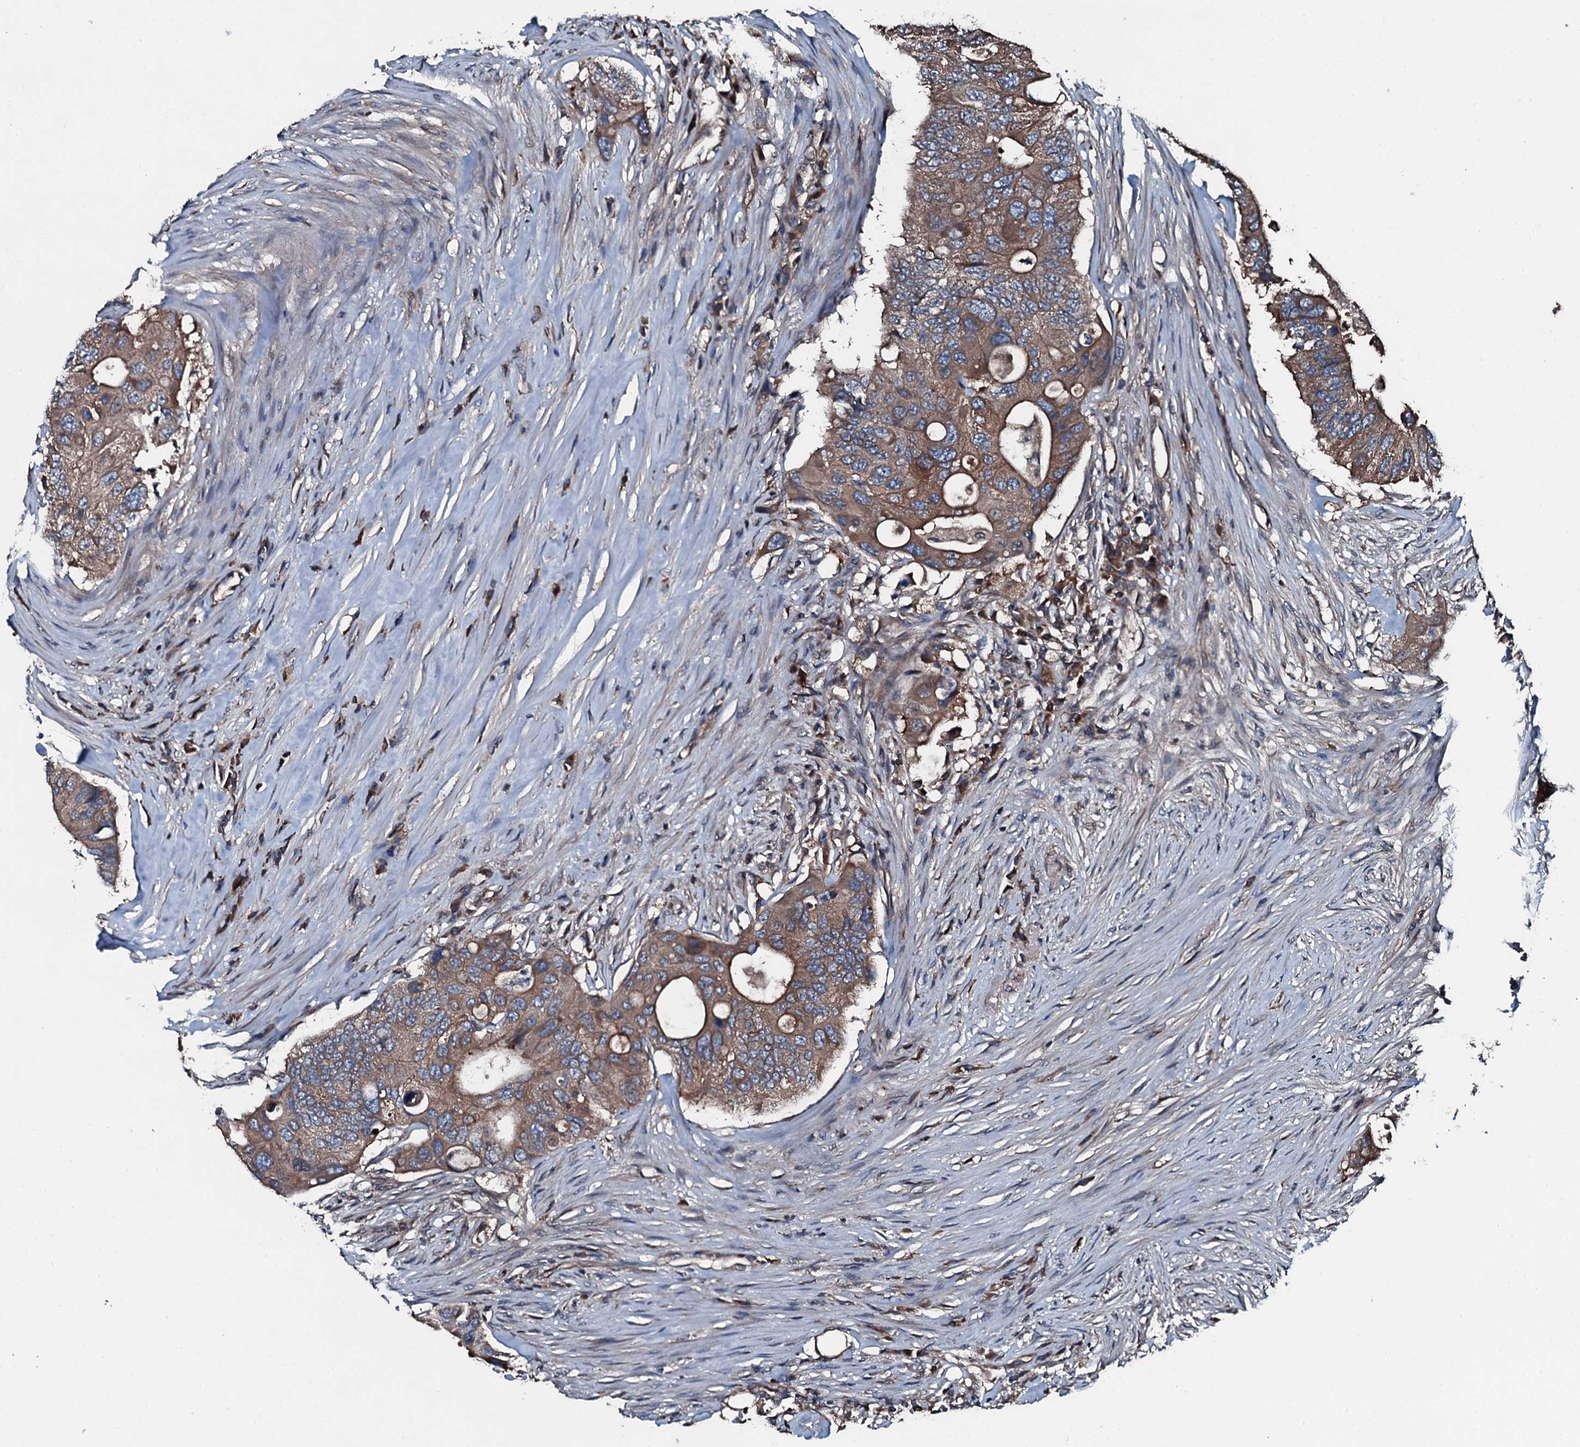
{"staining": {"intensity": "moderate", "quantity": ">75%", "location": "cytoplasmic/membranous"}, "tissue": "colorectal cancer", "cell_type": "Tumor cells", "image_type": "cancer", "snomed": [{"axis": "morphology", "description": "Adenocarcinoma, NOS"}, {"axis": "topography", "description": "Colon"}], "caption": "The histopathology image demonstrates staining of colorectal cancer, revealing moderate cytoplasmic/membranous protein positivity (brown color) within tumor cells.", "gene": "AARS1", "patient": {"sex": "male", "age": 71}}